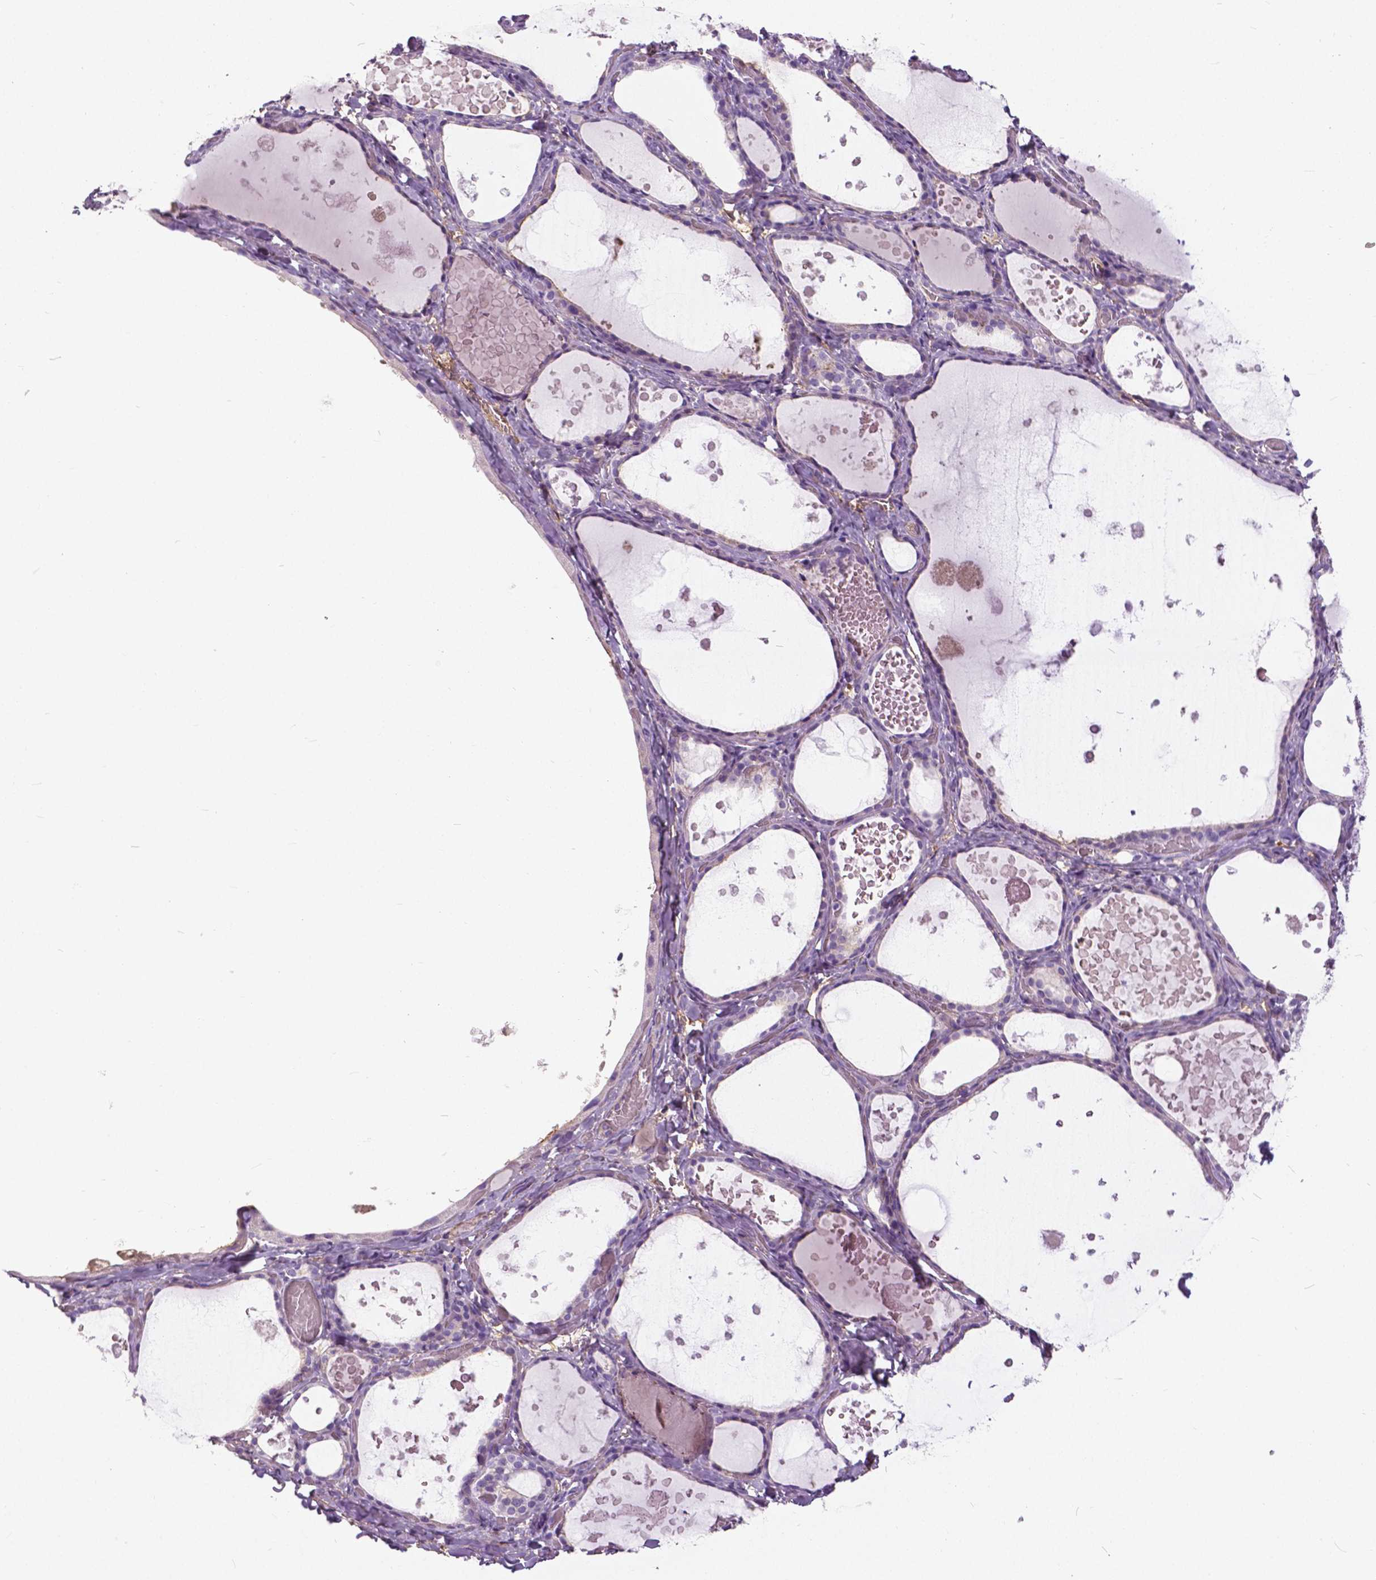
{"staining": {"intensity": "negative", "quantity": "none", "location": "none"}, "tissue": "thyroid gland", "cell_type": "Glandular cells", "image_type": "normal", "snomed": [{"axis": "morphology", "description": "Normal tissue, NOS"}, {"axis": "topography", "description": "Thyroid gland"}], "caption": "Photomicrograph shows no protein staining in glandular cells of unremarkable thyroid gland.", "gene": "ANXA13", "patient": {"sex": "female", "age": 56}}